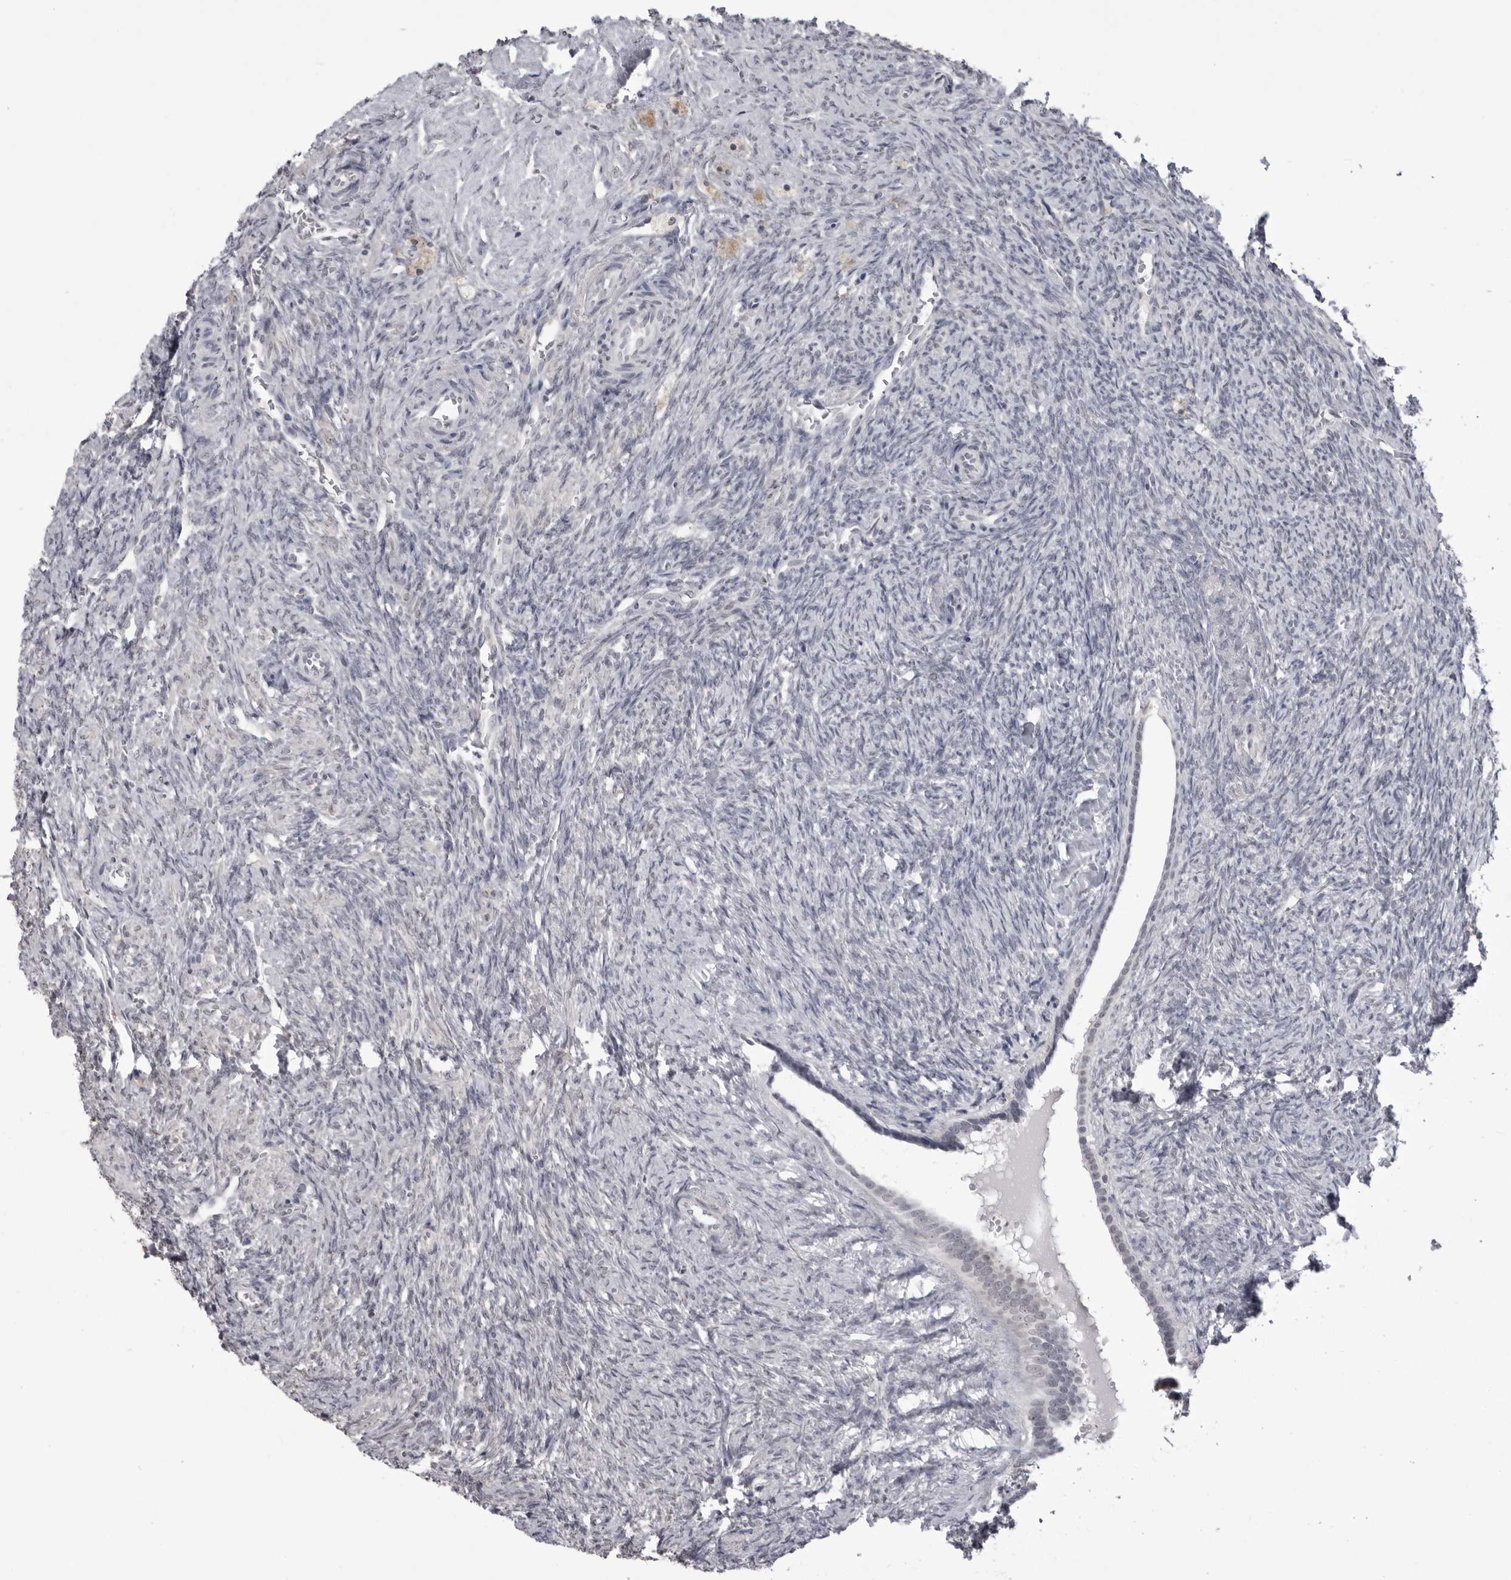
{"staining": {"intensity": "negative", "quantity": "none", "location": "none"}, "tissue": "ovary", "cell_type": "Ovarian stroma cells", "image_type": "normal", "snomed": [{"axis": "morphology", "description": "Normal tissue, NOS"}, {"axis": "topography", "description": "Ovary"}], "caption": "A histopathology image of ovary stained for a protein shows no brown staining in ovarian stroma cells. The staining was performed using DAB to visualize the protein expression in brown, while the nuclei were stained in blue with hematoxylin (Magnification: 20x).", "gene": "PDCL3", "patient": {"sex": "female", "age": 41}}